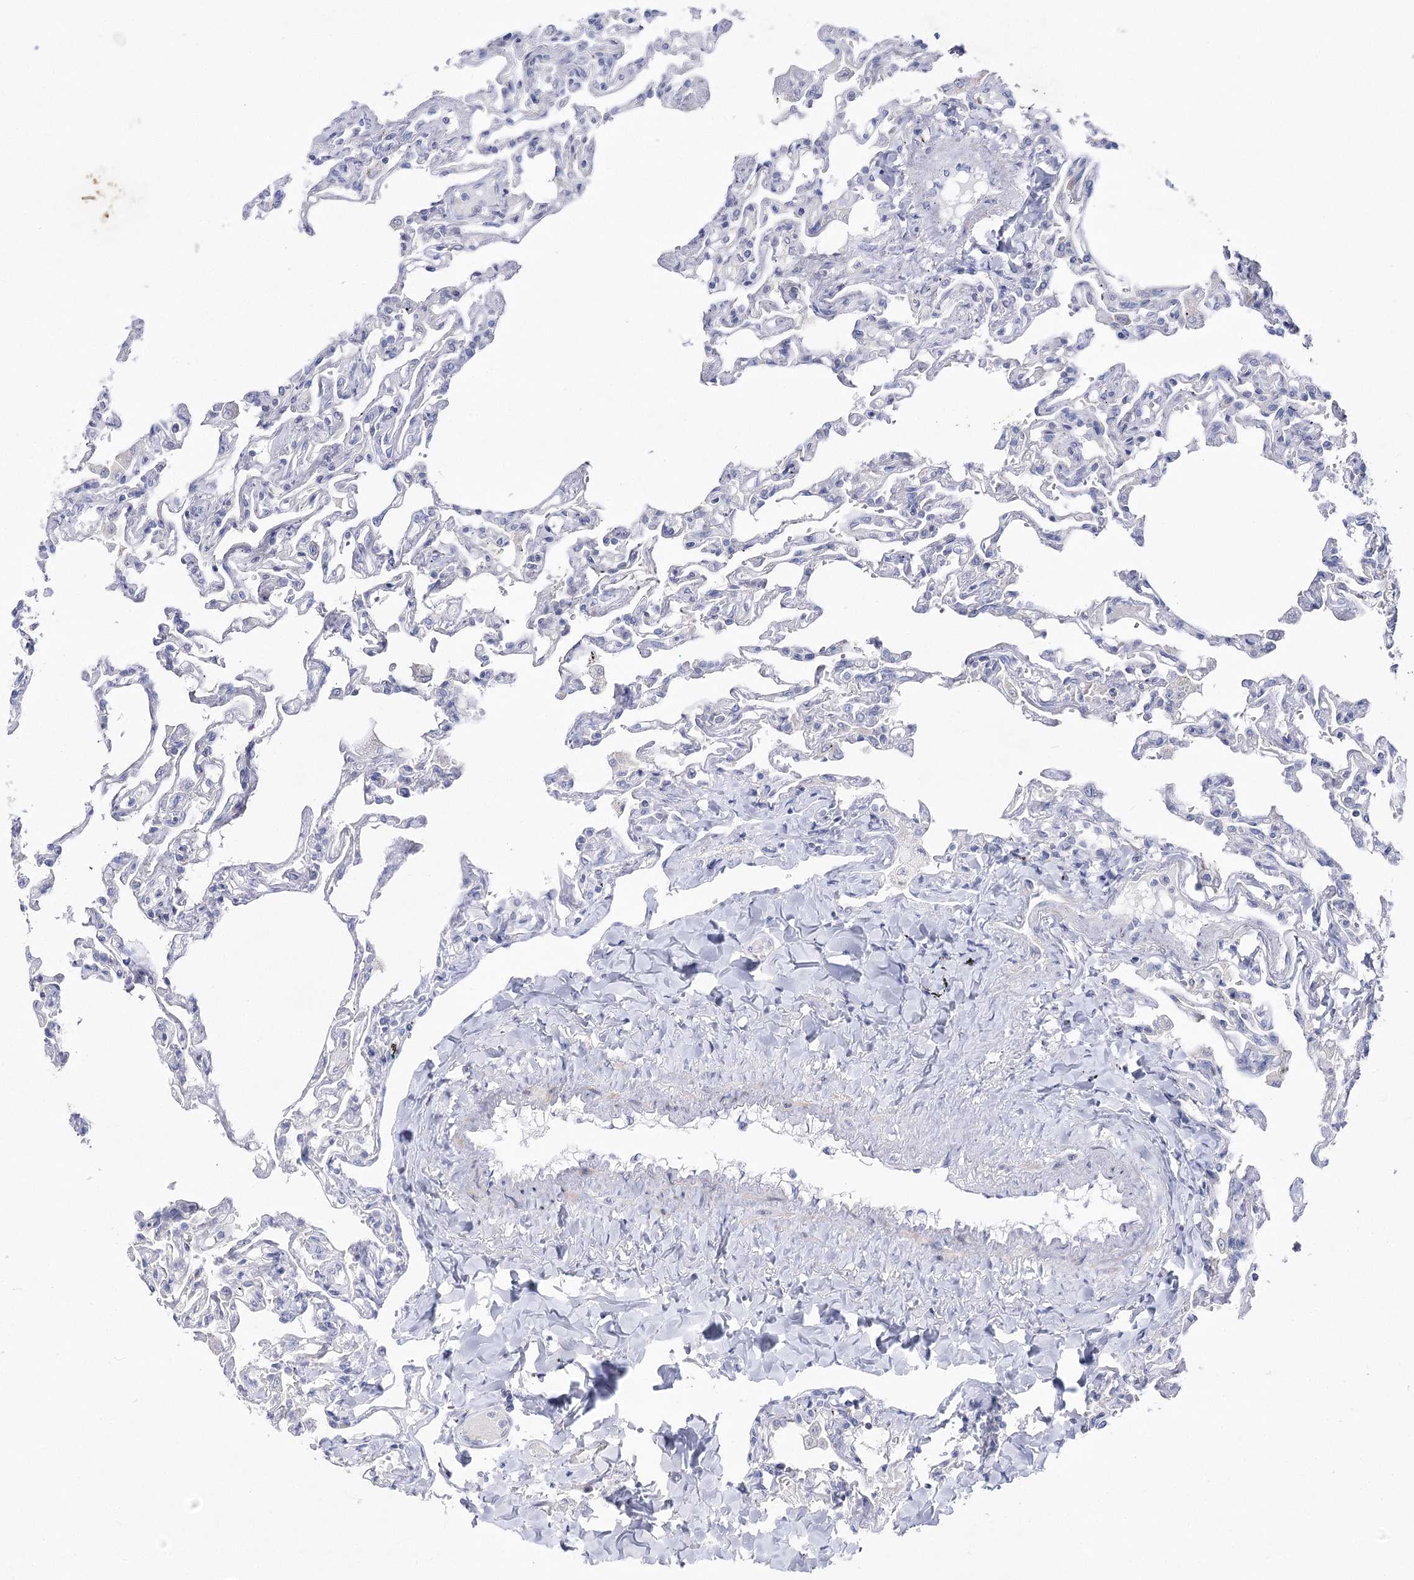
{"staining": {"intensity": "negative", "quantity": "none", "location": "none"}, "tissue": "lung", "cell_type": "Alveolar cells", "image_type": "normal", "snomed": [{"axis": "morphology", "description": "Normal tissue, NOS"}, {"axis": "topography", "description": "Lung"}], "caption": "An IHC photomicrograph of benign lung is shown. There is no staining in alveolar cells of lung.", "gene": "LRRC14B", "patient": {"sex": "male", "age": 21}}